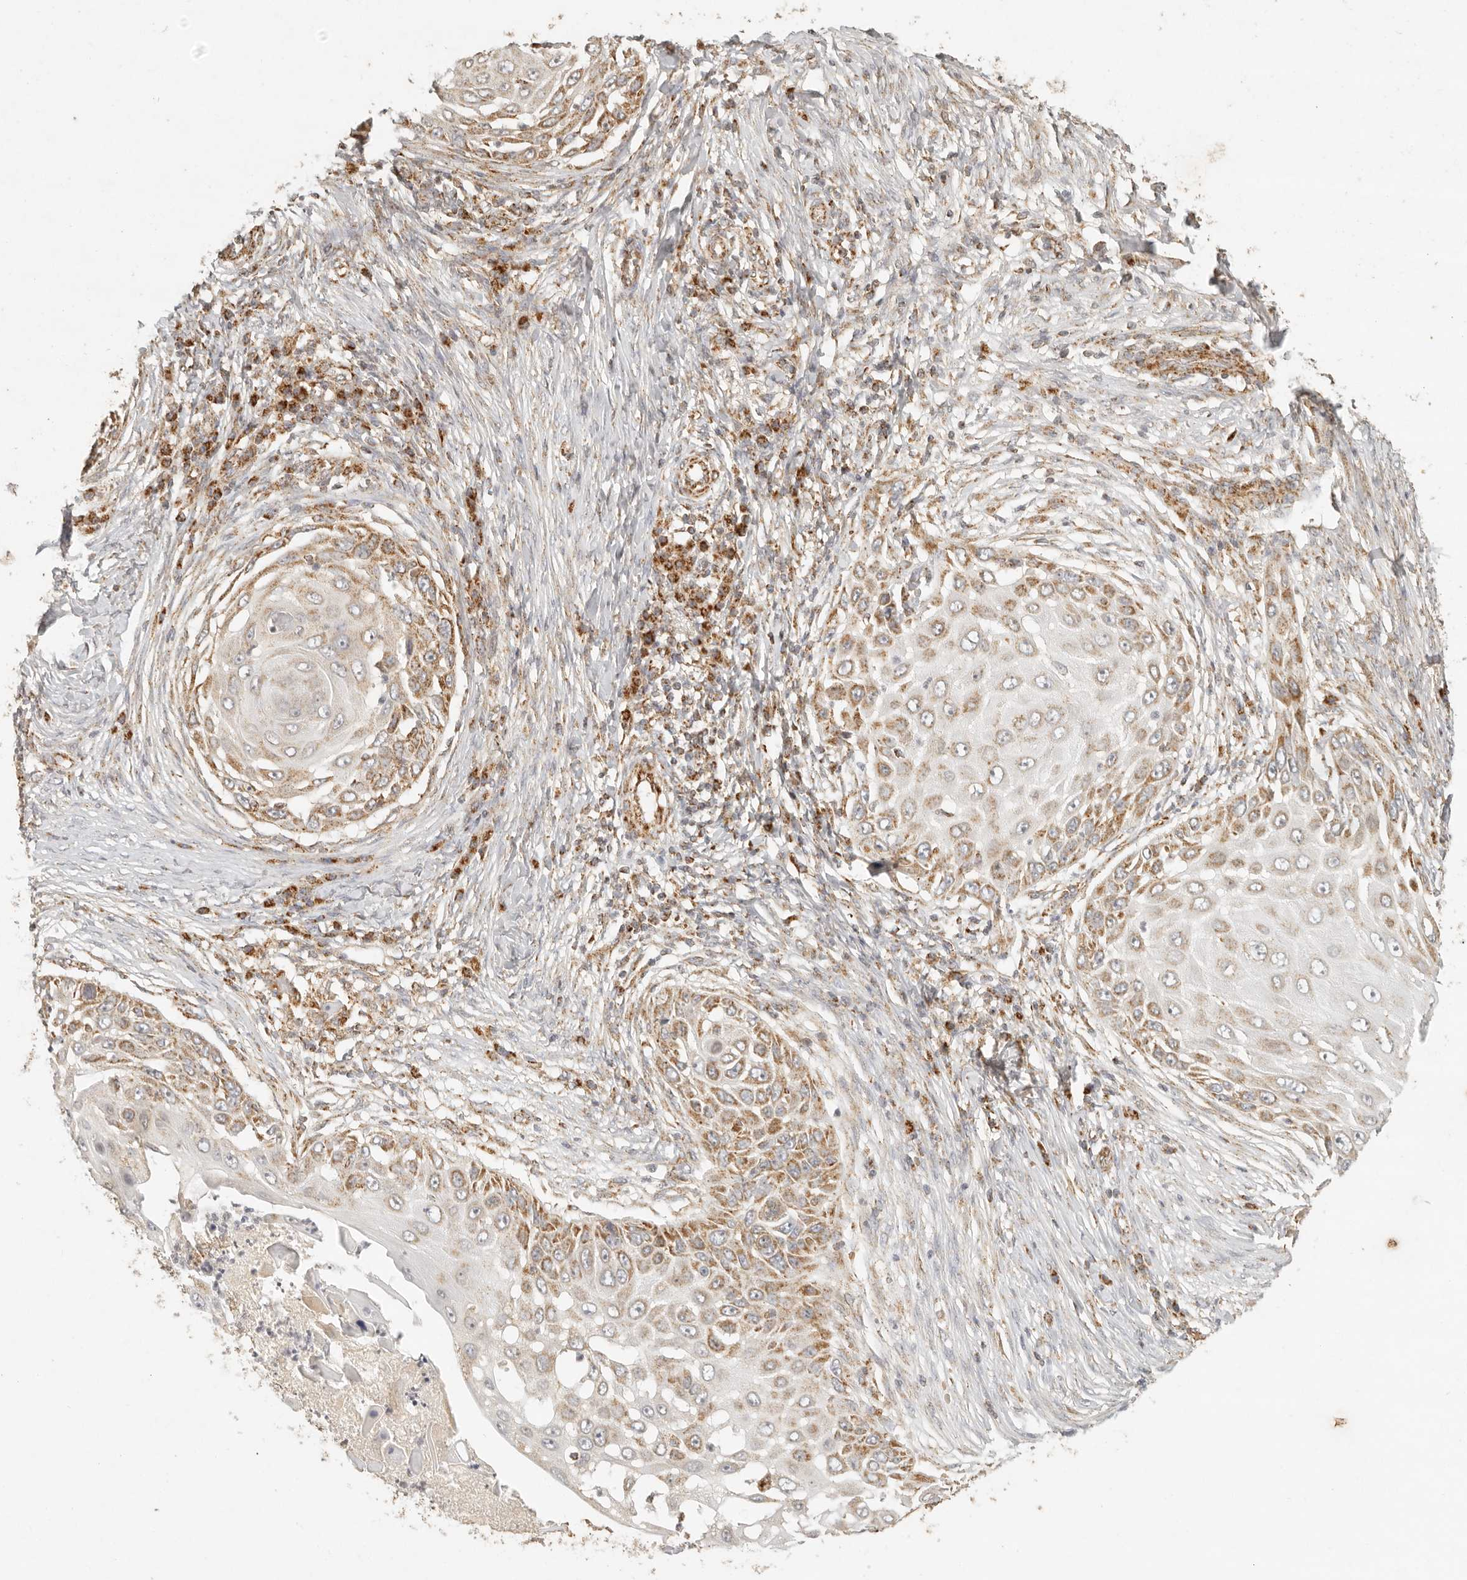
{"staining": {"intensity": "moderate", "quantity": ">75%", "location": "cytoplasmic/membranous"}, "tissue": "skin cancer", "cell_type": "Tumor cells", "image_type": "cancer", "snomed": [{"axis": "morphology", "description": "Squamous cell carcinoma, NOS"}, {"axis": "topography", "description": "Skin"}], "caption": "Tumor cells display moderate cytoplasmic/membranous positivity in about >75% of cells in skin squamous cell carcinoma. (Brightfield microscopy of DAB IHC at high magnification).", "gene": "MRPL55", "patient": {"sex": "female", "age": 44}}